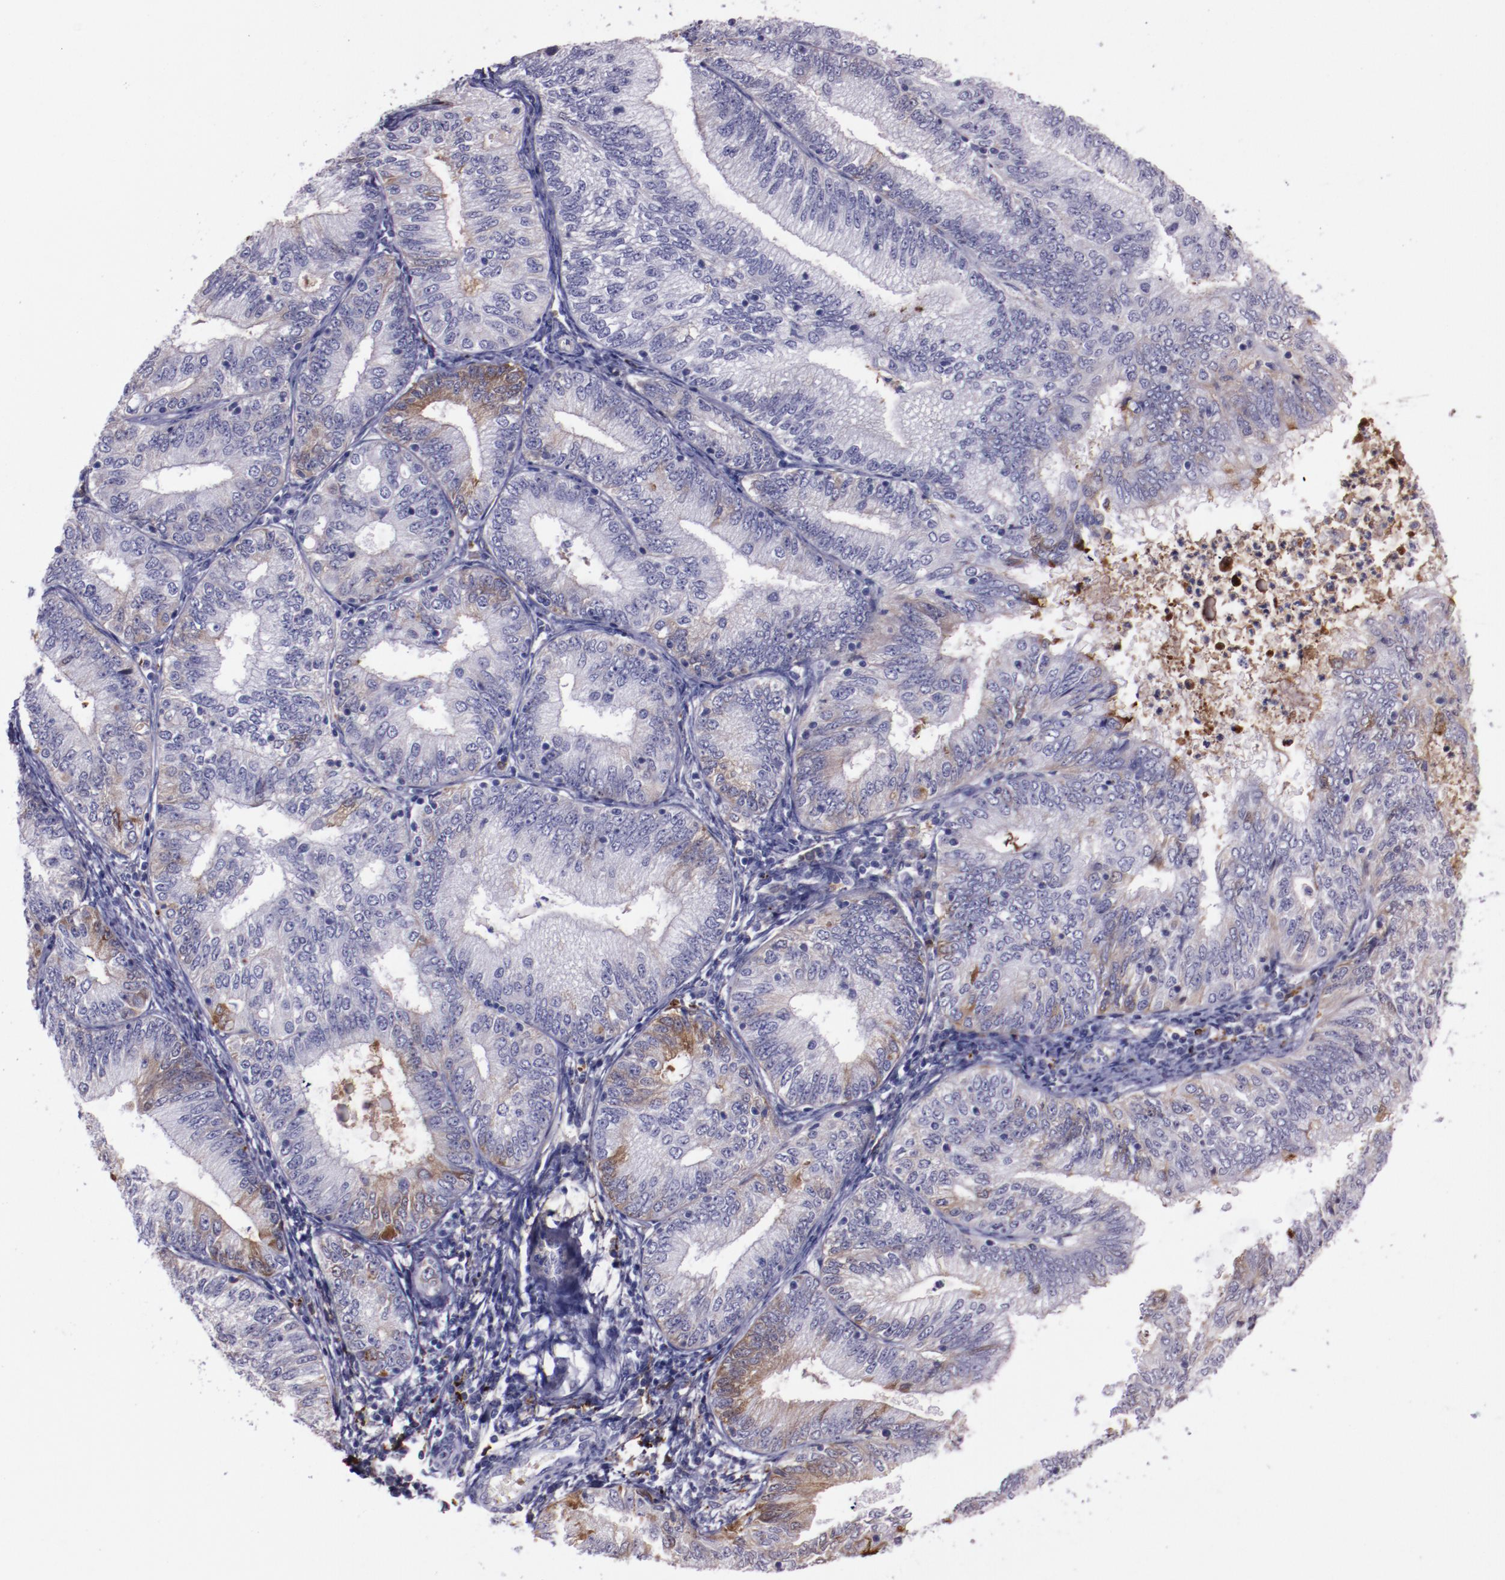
{"staining": {"intensity": "weak", "quantity": "<25%", "location": "cytoplasmic/membranous"}, "tissue": "endometrial cancer", "cell_type": "Tumor cells", "image_type": "cancer", "snomed": [{"axis": "morphology", "description": "Adenocarcinoma, NOS"}, {"axis": "topography", "description": "Endometrium"}], "caption": "This is a photomicrograph of IHC staining of endometrial adenocarcinoma, which shows no staining in tumor cells. Brightfield microscopy of immunohistochemistry stained with DAB (brown) and hematoxylin (blue), captured at high magnification.", "gene": "APOH", "patient": {"sex": "female", "age": 69}}